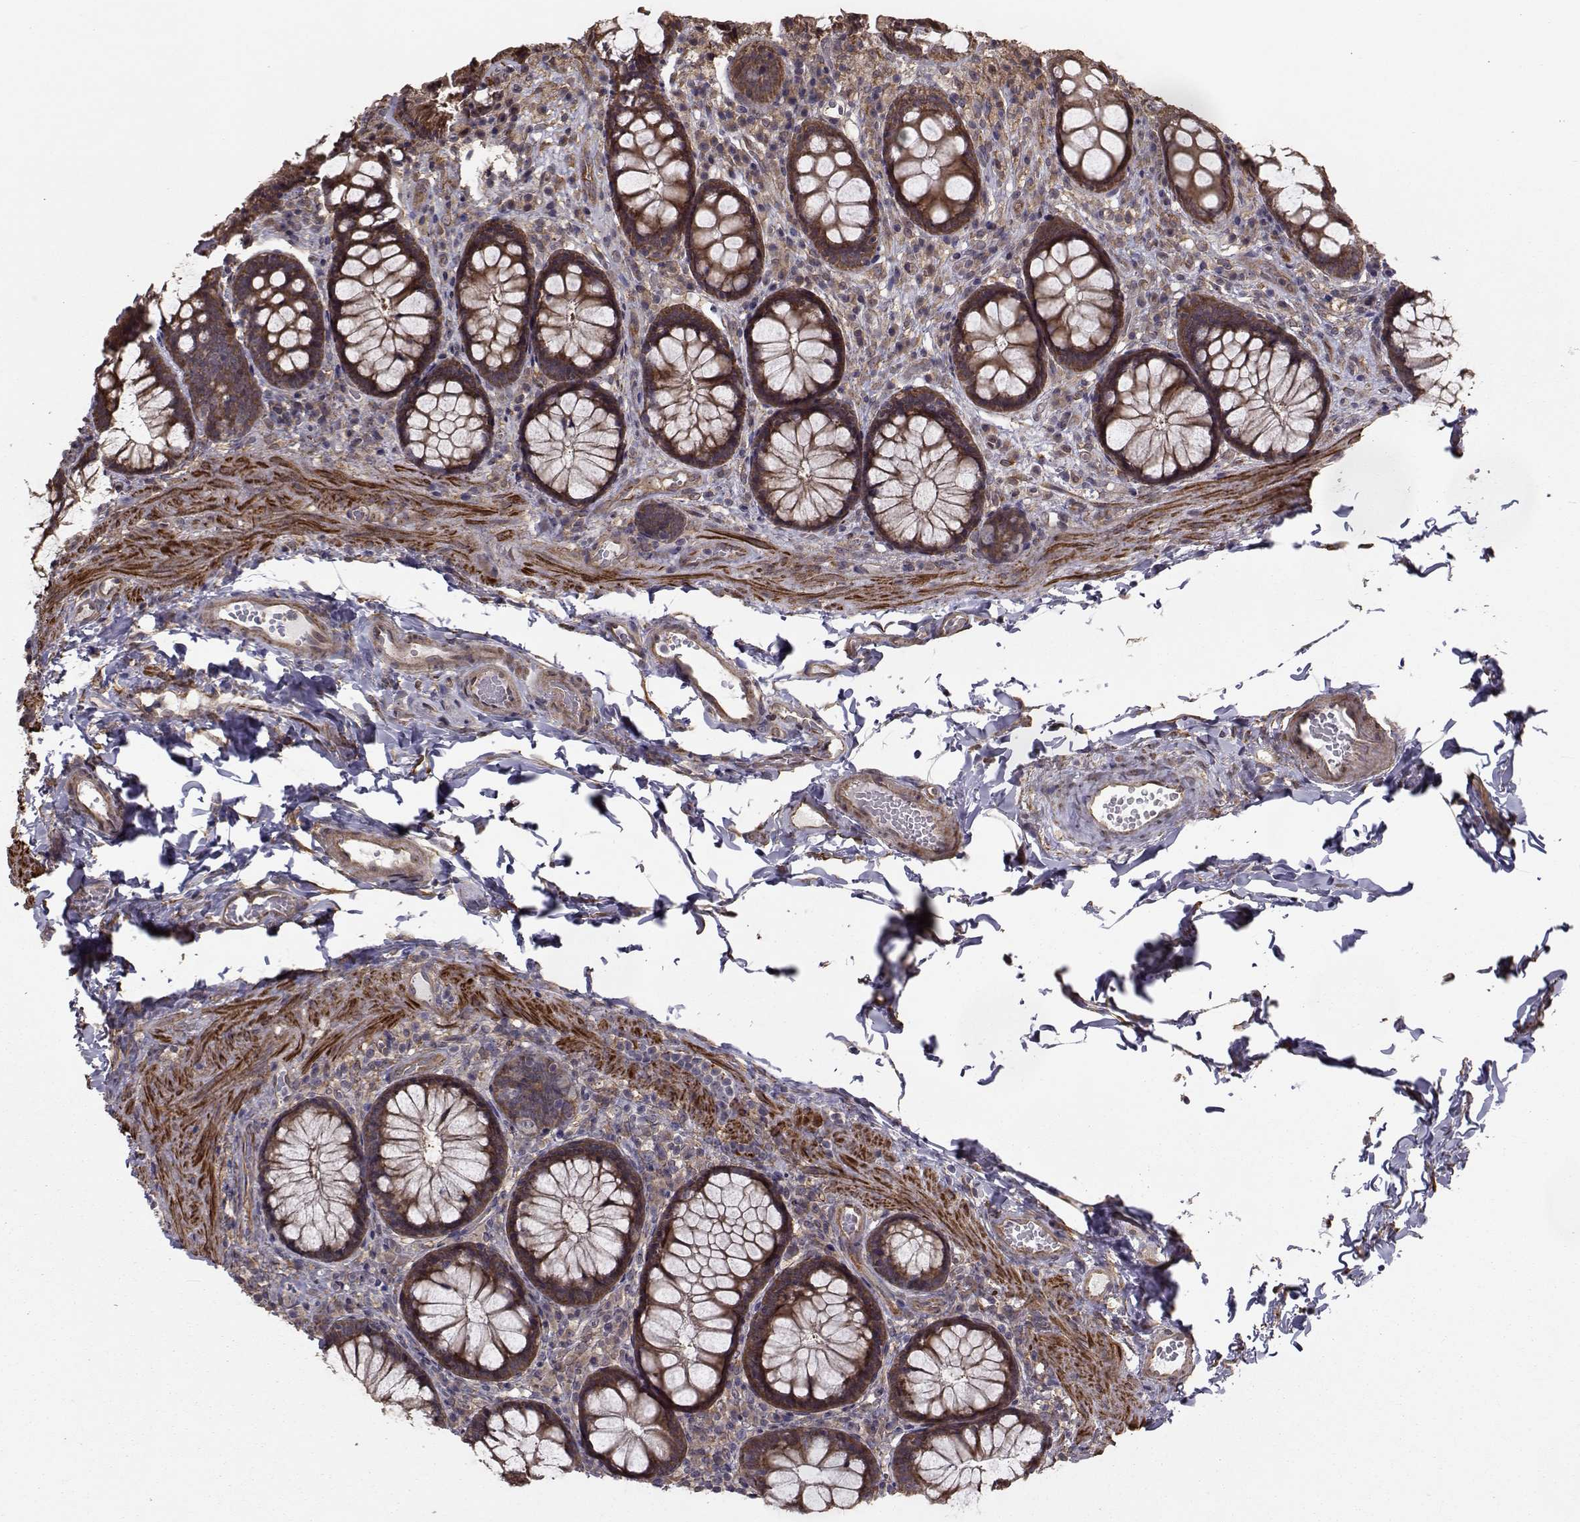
{"staining": {"intensity": "moderate", "quantity": "25%-75%", "location": "cytoplasmic/membranous"}, "tissue": "colon", "cell_type": "Endothelial cells", "image_type": "normal", "snomed": [{"axis": "morphology", "description": "Normal tissue, NOS"}, {"axis": "topography", "description": "Colon"}], "caption": "High-magnification brightfield microscopy of normal colon stained with DAB (3,3'-diaminobenzidine) (brown) and counterstained with hematoxylin (blue). endothelial cells exhibit moderate cytoplasmic/membranous staining is present in about25%-75% of cells.", "gene": "TRIP10", "patient": {"sex": "female", "age": 86}}